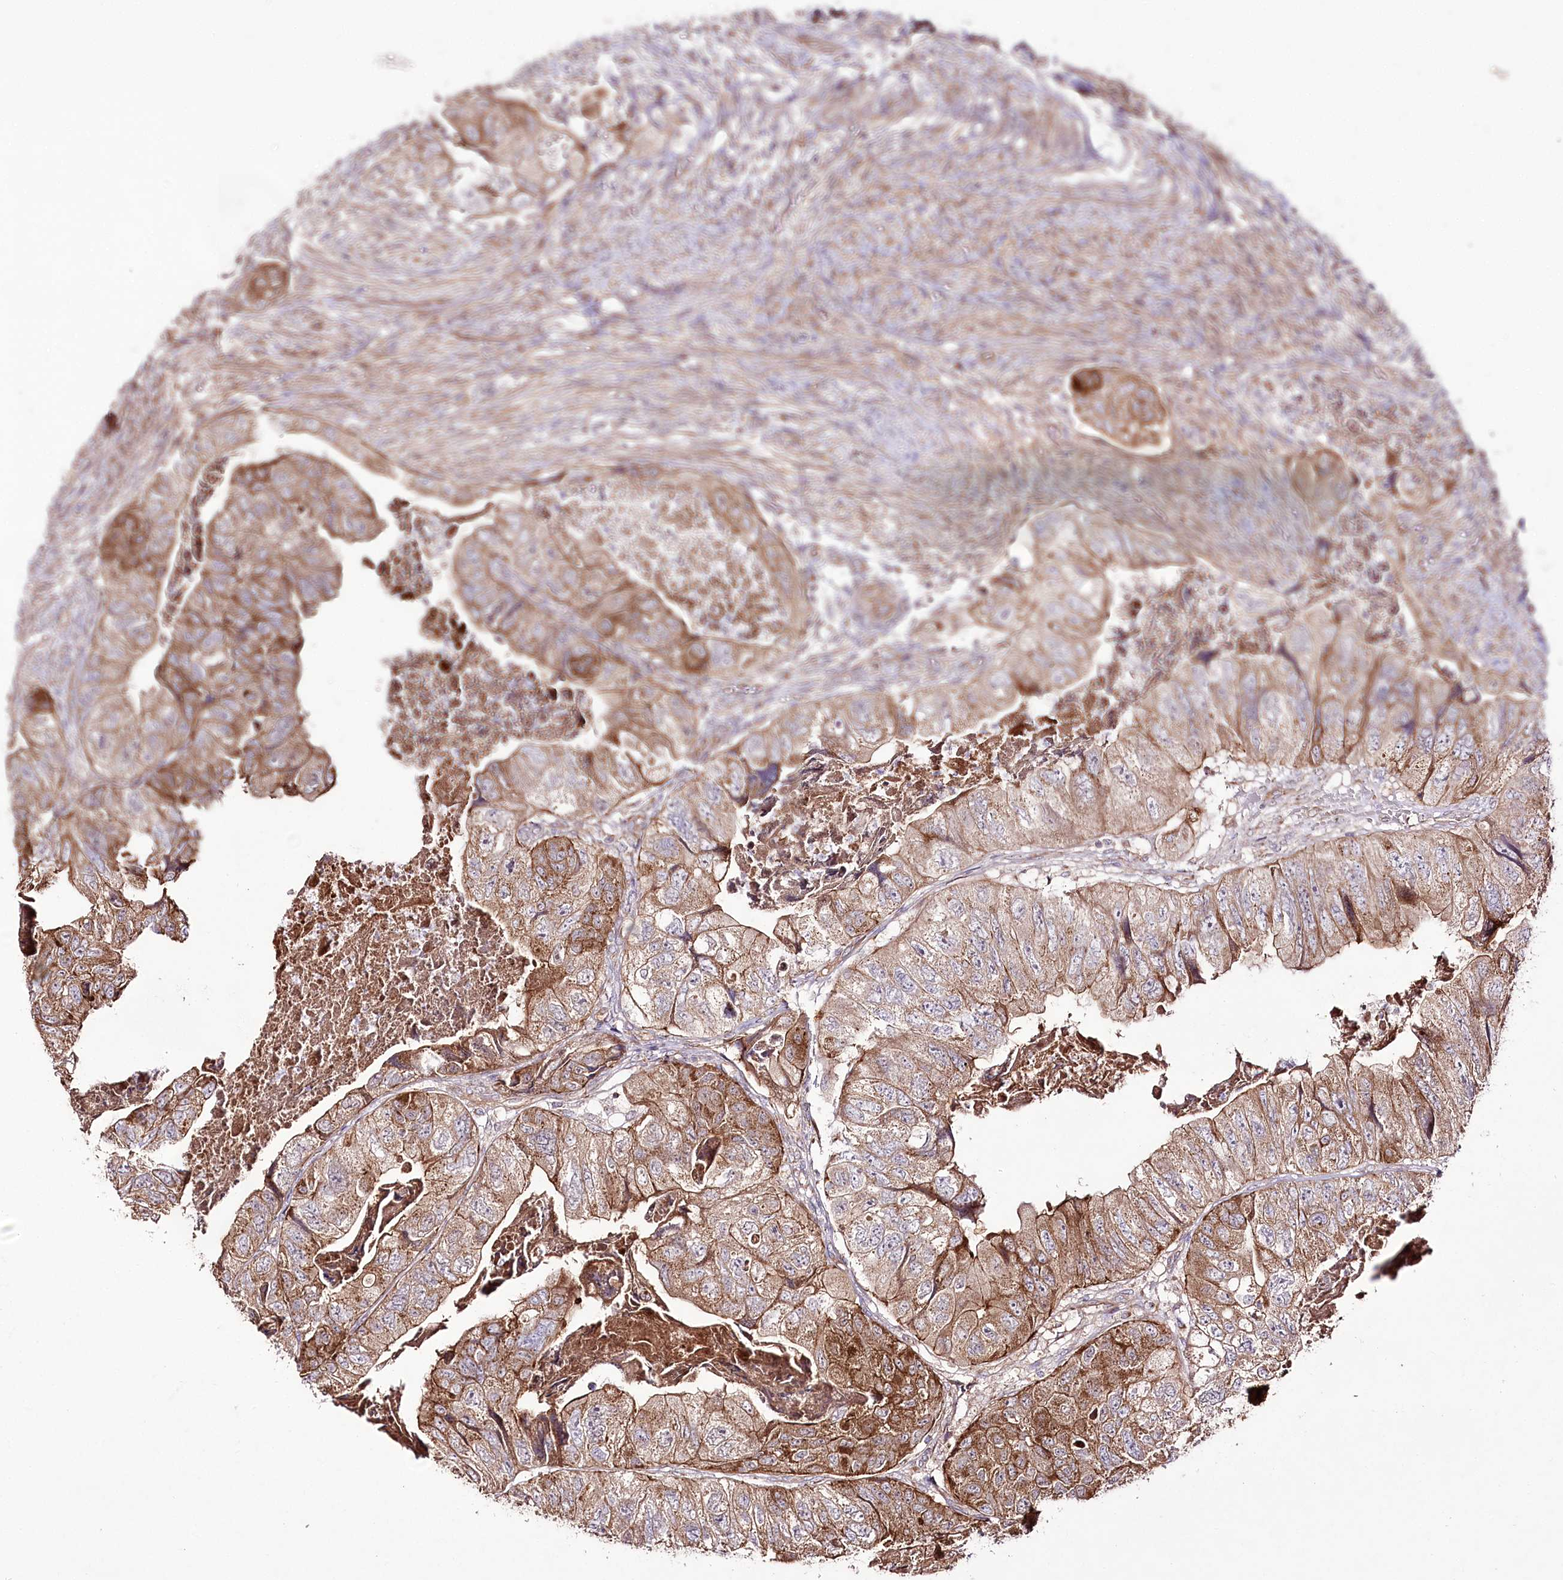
{"staining": {"intensity": "moderate", "quantity": ">75%", "location": "cytoplasmic/membranous"}, "tissue": "colorectal cancer", "cell_type": "Tumor cells", "image_type": "cancer", "snomed": [{"axis": "morphology", "description": "Adenocarcinoma, NOS"}, {"axis": "topography", "description": "Rectum"}], "caption": "Immunohistochemical staining of adenocarcinoma (colorectal) shows moderate cytoplasmic/membranous protein positivity in approximately >75% of tumor cells. The protein is stained brown, and the nuclei are stained in blue (DAB IHC with brightfield microscopy, high magnification).", "gene": "REXO2", "patient": {"sex": "male", "age": 63}}